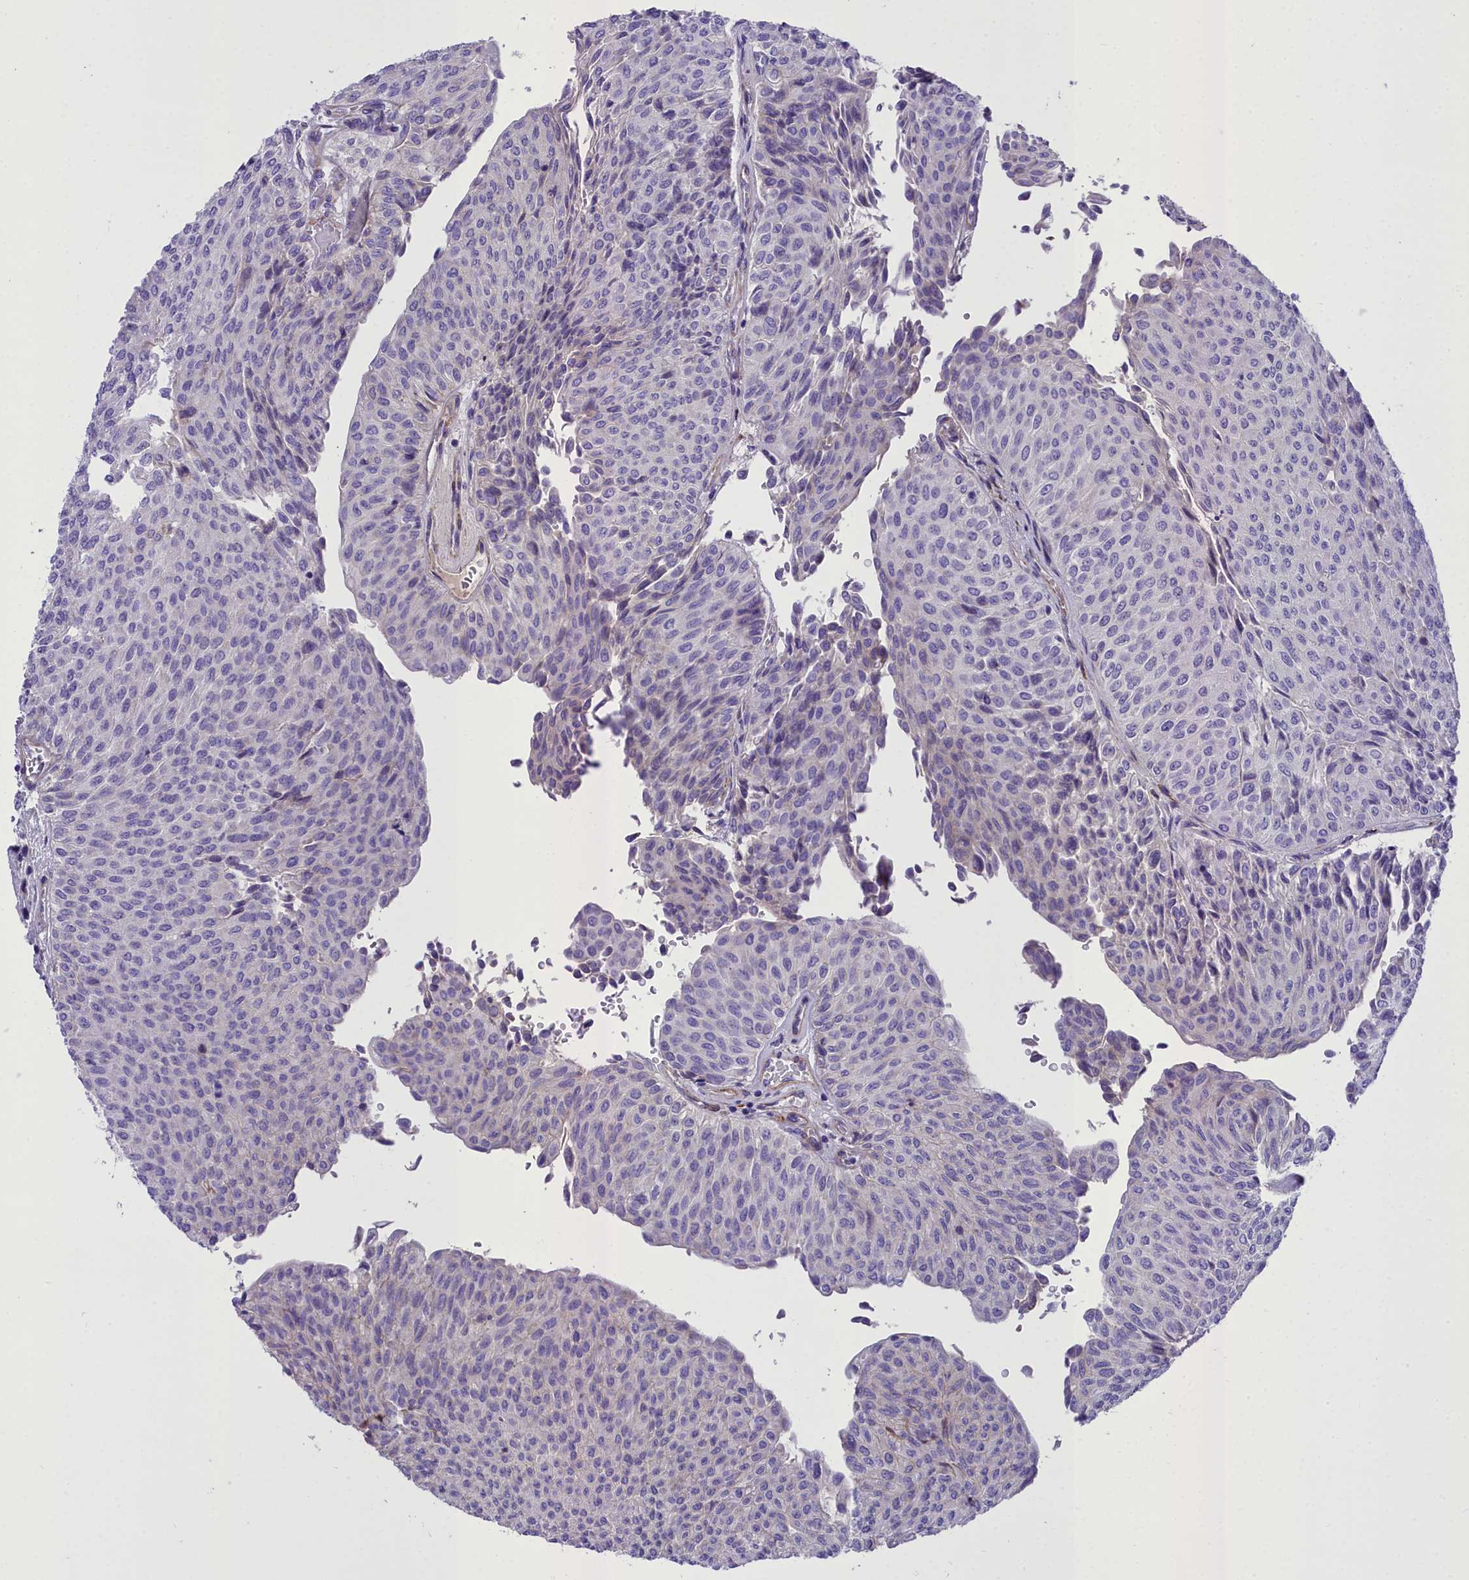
{"staining": {"intensity": "negative", "quantity": "none", "location": "none"}, "tissue": "urothelial cancer", "cell_type": "Tumor cells", "image_type": "cancer", "snomed": [{"axis": "morphology", "description": "Urothelial carcinoma, Low grade"}, {"axis": "topography", "description": "Urinary bladder"}], "caption": "The histopathology image exhibits no significant positivity in tumor cells of urothelial cancer.", "gene": "GFRA1", "patient": {"sex": "male", "age": 78}}